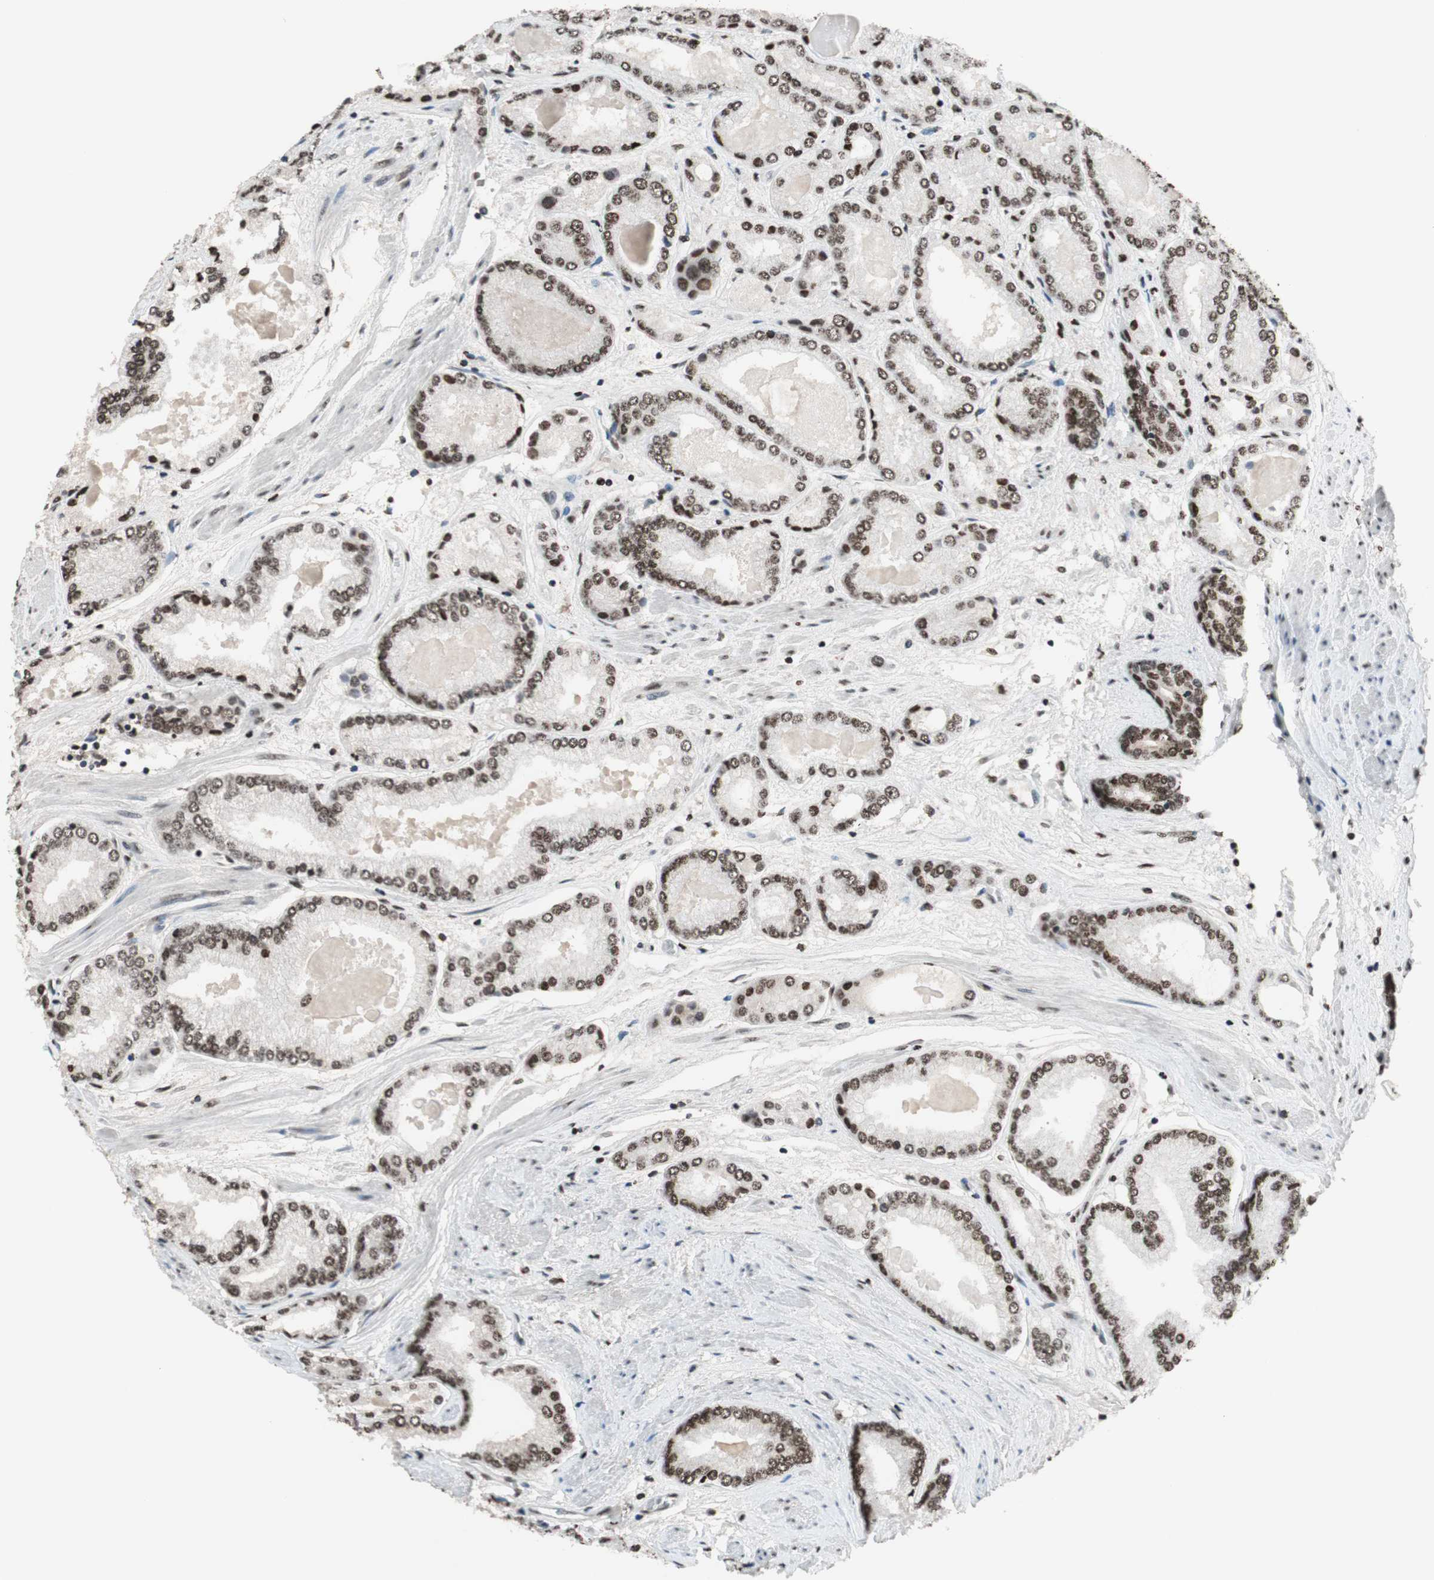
{"staining": {"intensity": "moderate", "quantity": ">75%", "location": "nuclear"}, "tissue": "prostate cancer", "cell_type": "Tumor cells", "image_type": "cancer", "snomed": [{"axis": "morphology", "description": "Adenocarcinoma, High grade"}, {"axis": "topography", "description": "Prostate"}], "caption": "Immunohistochemical staining of human adenocarcinoma (high-grade) (prostate) exhibits moderate nuclear protein staining in about >75% of tumor cells.", "gene": "NCOA3", "patient": {"sex": "male", "age": 59}}